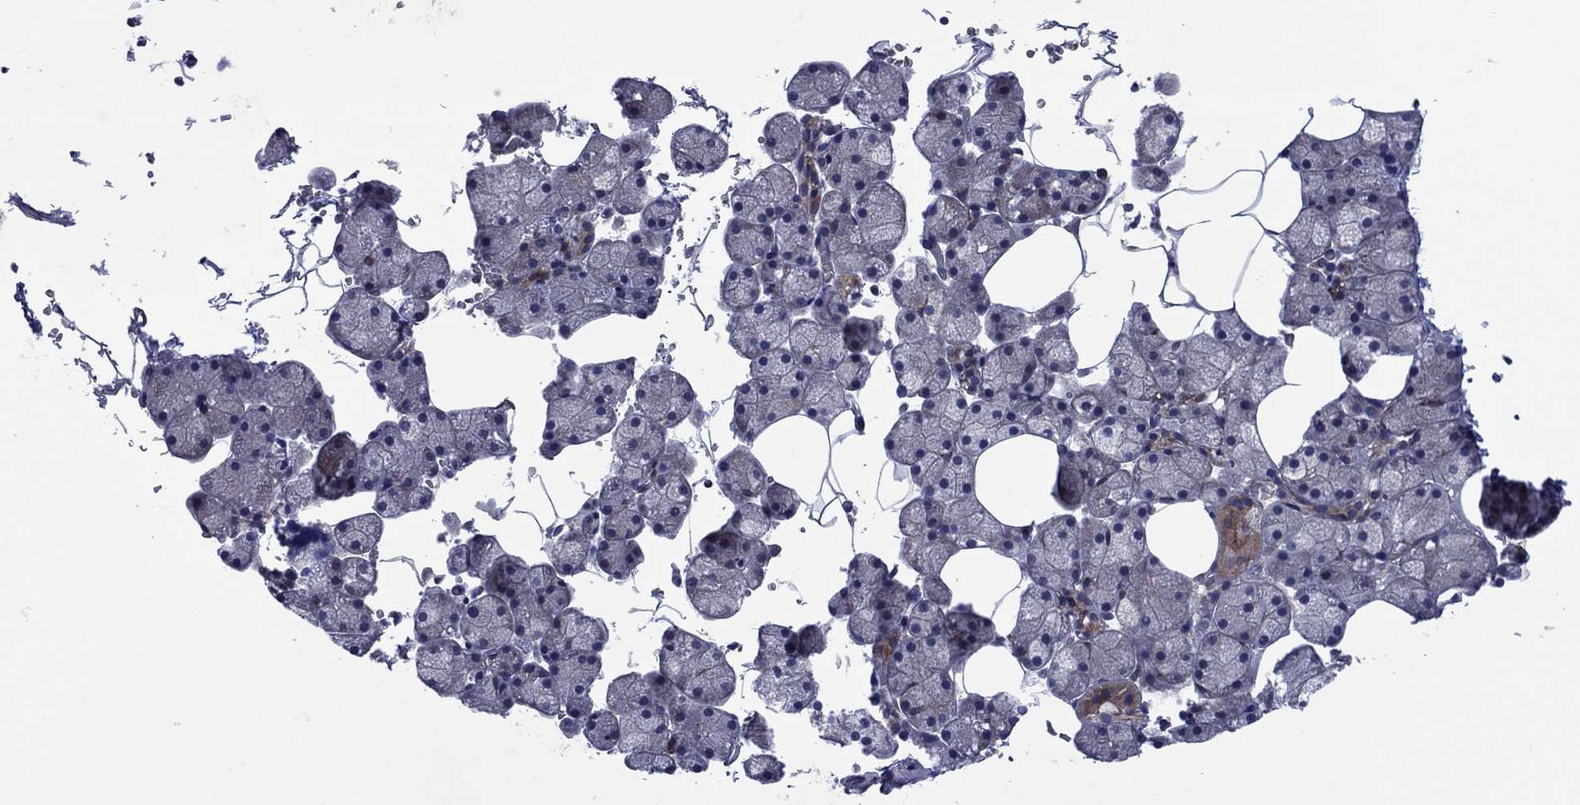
{"staining": {"intensity": "strong", "quantity": "<25%", "location": "cytoplasmic/membranous"}, "tissue": "salivary gland", "cell_type": "Glandular cells", "image_type": "normal", "snomed": [{"axis": "morphology", "description": "Normal tissue, NOS"}, {"axis": "topography", "description": "Salivary gland"}], "caption": "Immunohistochemistry image of unremarkable salivary gland: salivary gland stained using IHC reveals medium levels of strong protein expression localized specifically in the cytoplasmic/membranous of glandular cells, appearing as a cytoplasmic/membranous brown color.", "gene": "GPR155", "patient": {"sex": "male", "age": 38}}